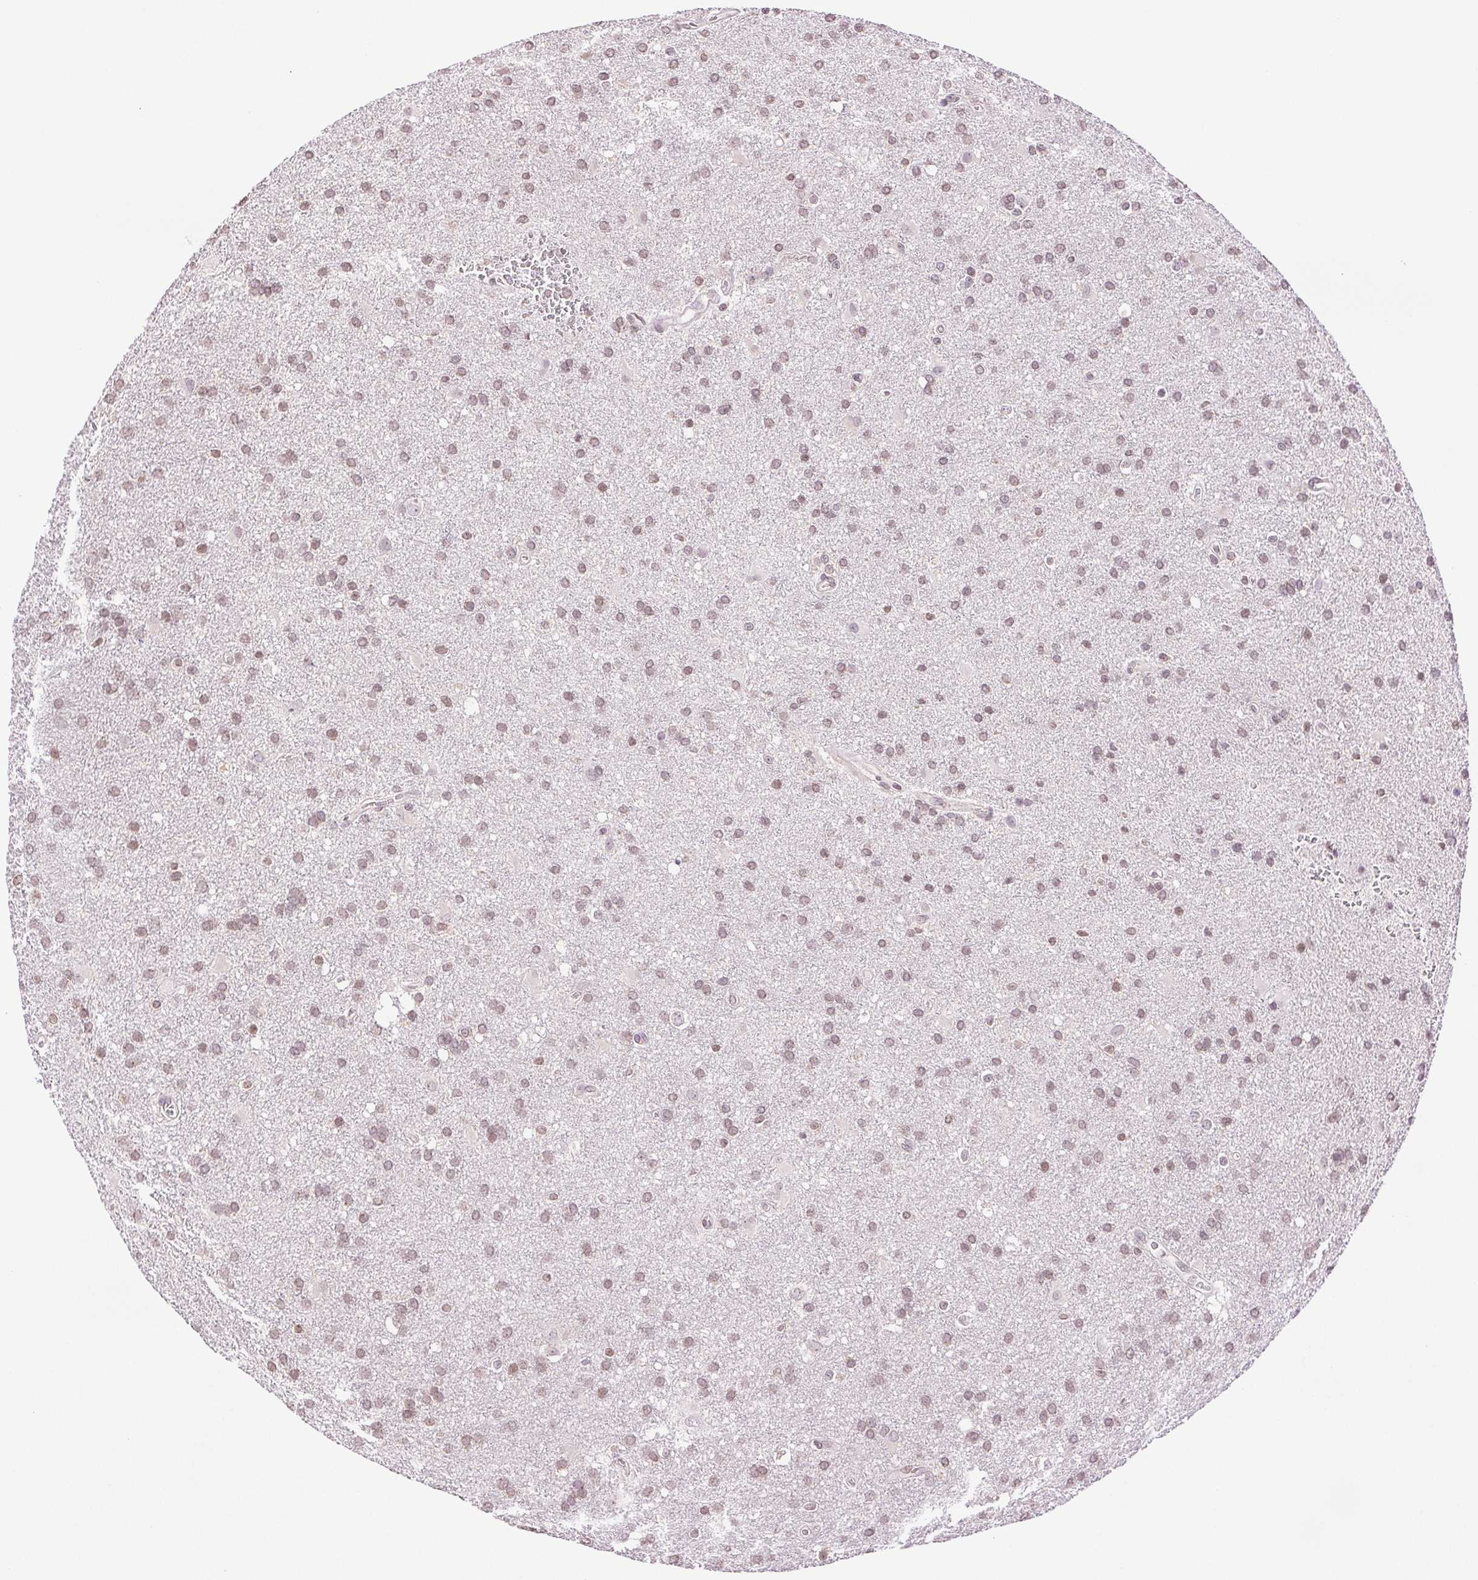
{"staining": {"intensity": "weak", "quantity": ">75%", "location": "nuclear"}, "tissue": "glioma", "cell_type": "Tumor cells", "image_type": "cancer", "snomed": [{"axis": "morphology", "description": "Glioma, malignant, Low grade"}, {"axis": "topography", "description": "Brain"}], "caption": "This photomicrograph demonstrates immunohistochemistry staining of low-grade glioma (malignant), with low weak nuclear staining in approximately >75% of tumor cells.", "gene": "TNNT3", "patient": {"sex": "male", "age": 66}}